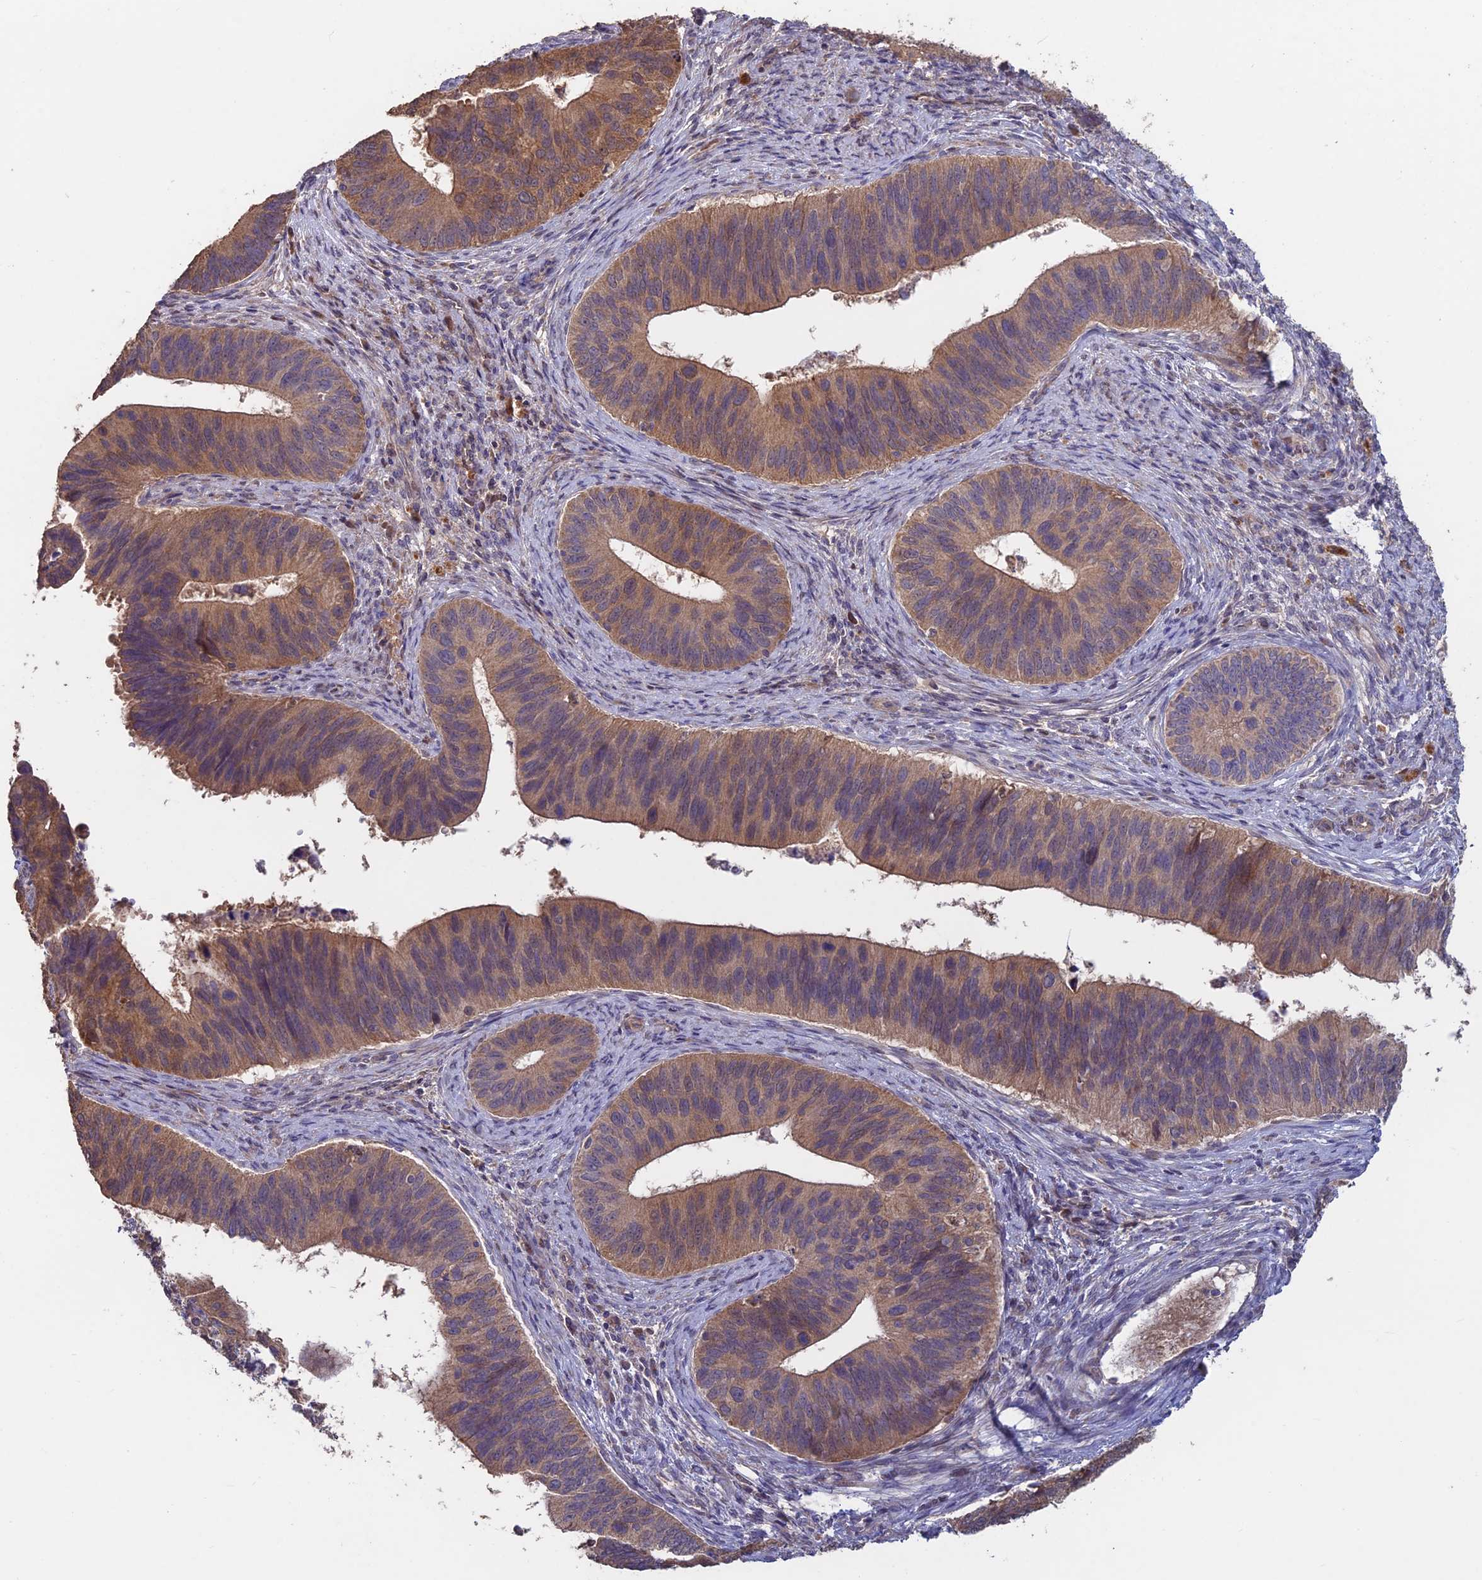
{"staining": {"intensity": "moderate", "quantity": ">75%", "location": "cytoplasmic/membranous"}, "tissue": "cervical cancer", "cell_type": "Tumor cells", "image_type": "cancer", "snomed": [{"axis": "morphology", "description": "Adenocarcinoma, NOS"}, {"axis": "topography", "description": "Cervix"}], "caption": "Cervical adenocarcinoma tissue exhibits moderate cytoplasmic/membranous positivity in approximately >75% of tumor cells, visualized by immunohistochemistry.", "gene": "SHISA5", "patient": {"sex": "female", "age": 42}}